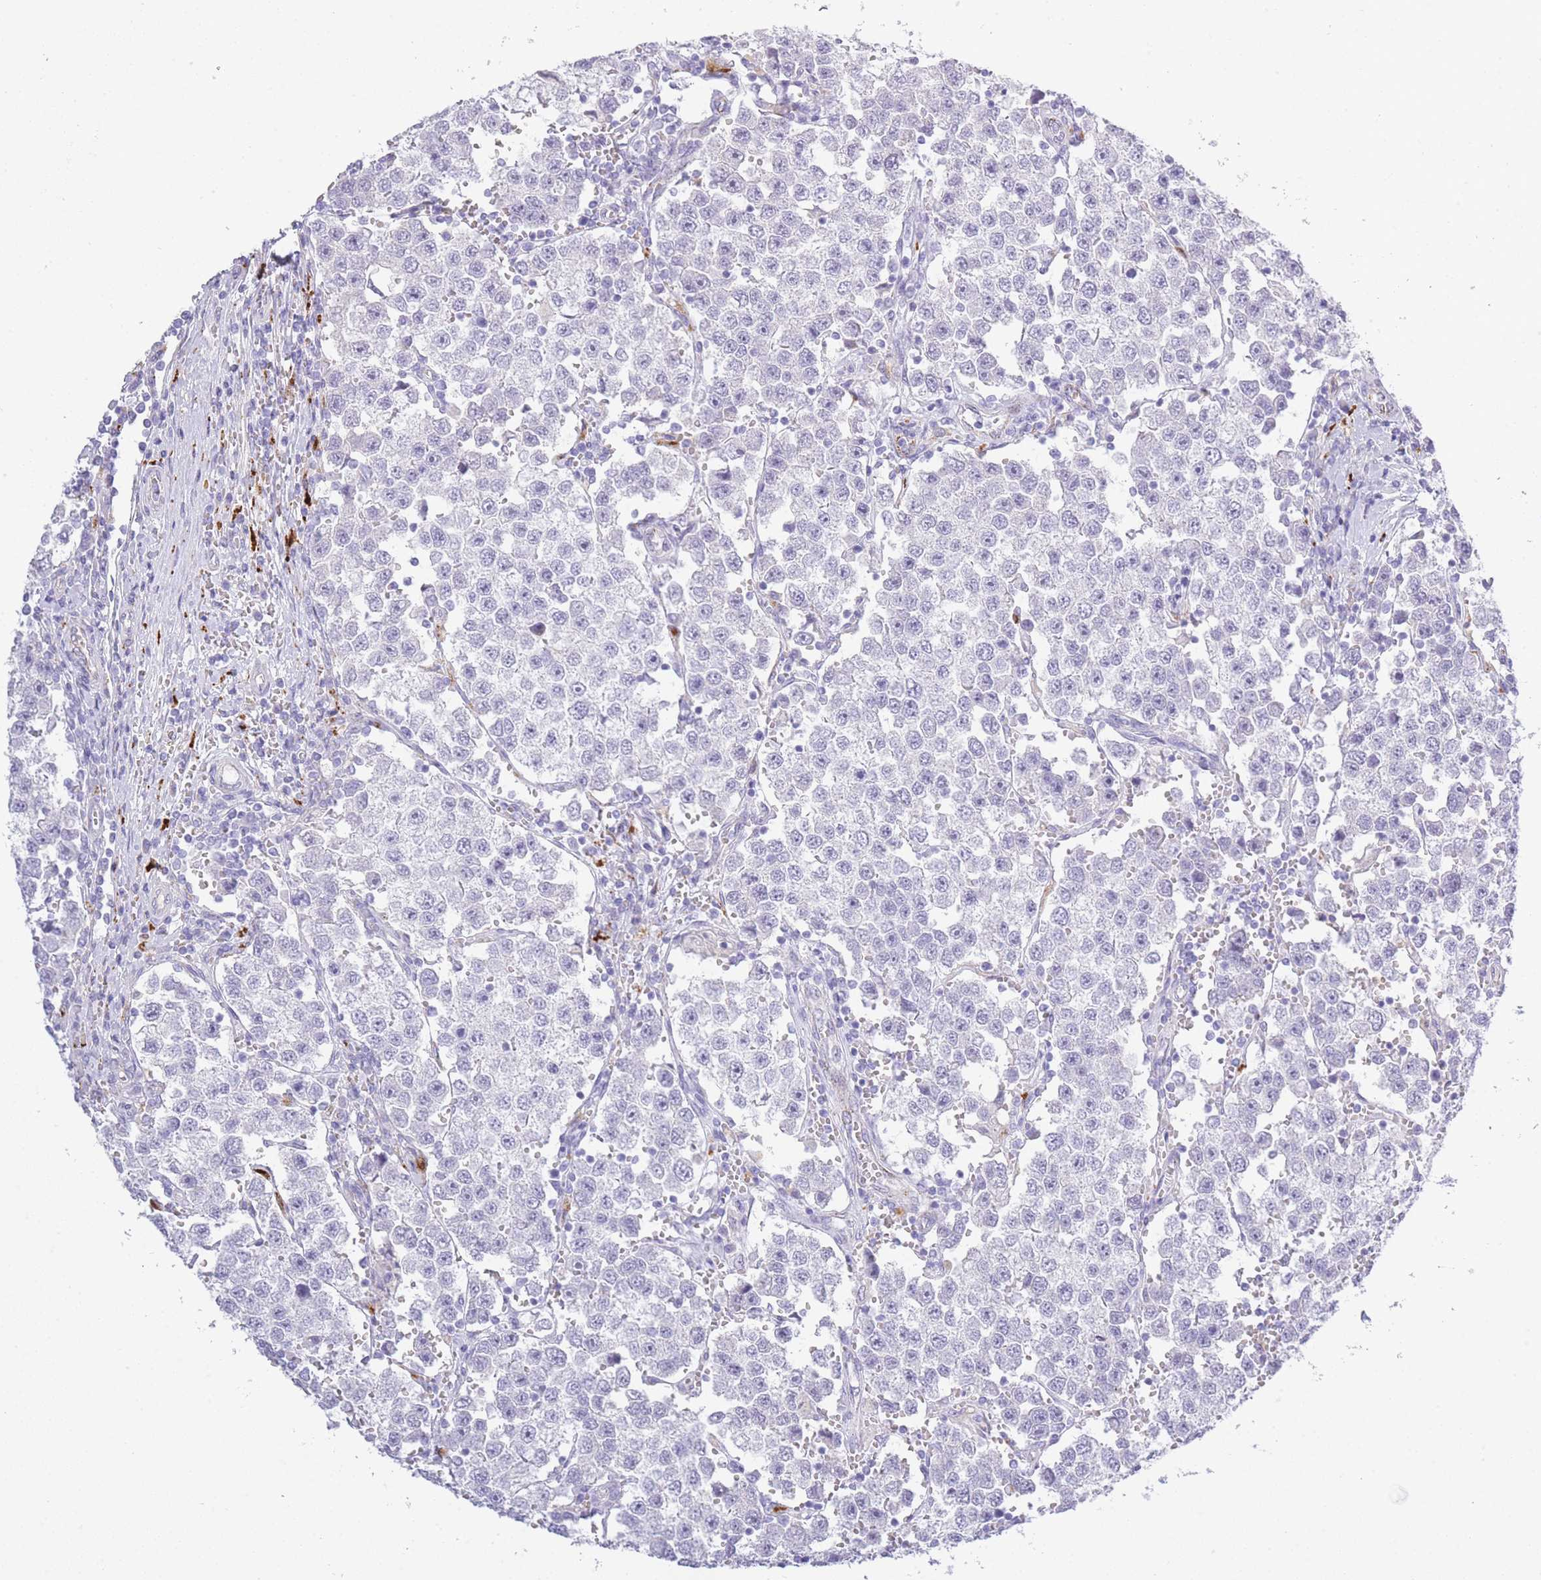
{"staining": {"intensity": "negative", "quantity": "none", "location": "none"}, "tissue": "testis cancer", "cell_type": "Tumor cells", "image_type": "cancer", "snomed": [{"axis": "morphology", "description": "Seminoma, NOS"}, {"axis": "topography", "description": "Testis"}], "caption": "An IHC photomicrograph of seminoma (testis) is shown. There is no staining in tumor cells of seminoma (testis).", "gene": "RHO", "patient": {"sex": "male", "age": 37}}